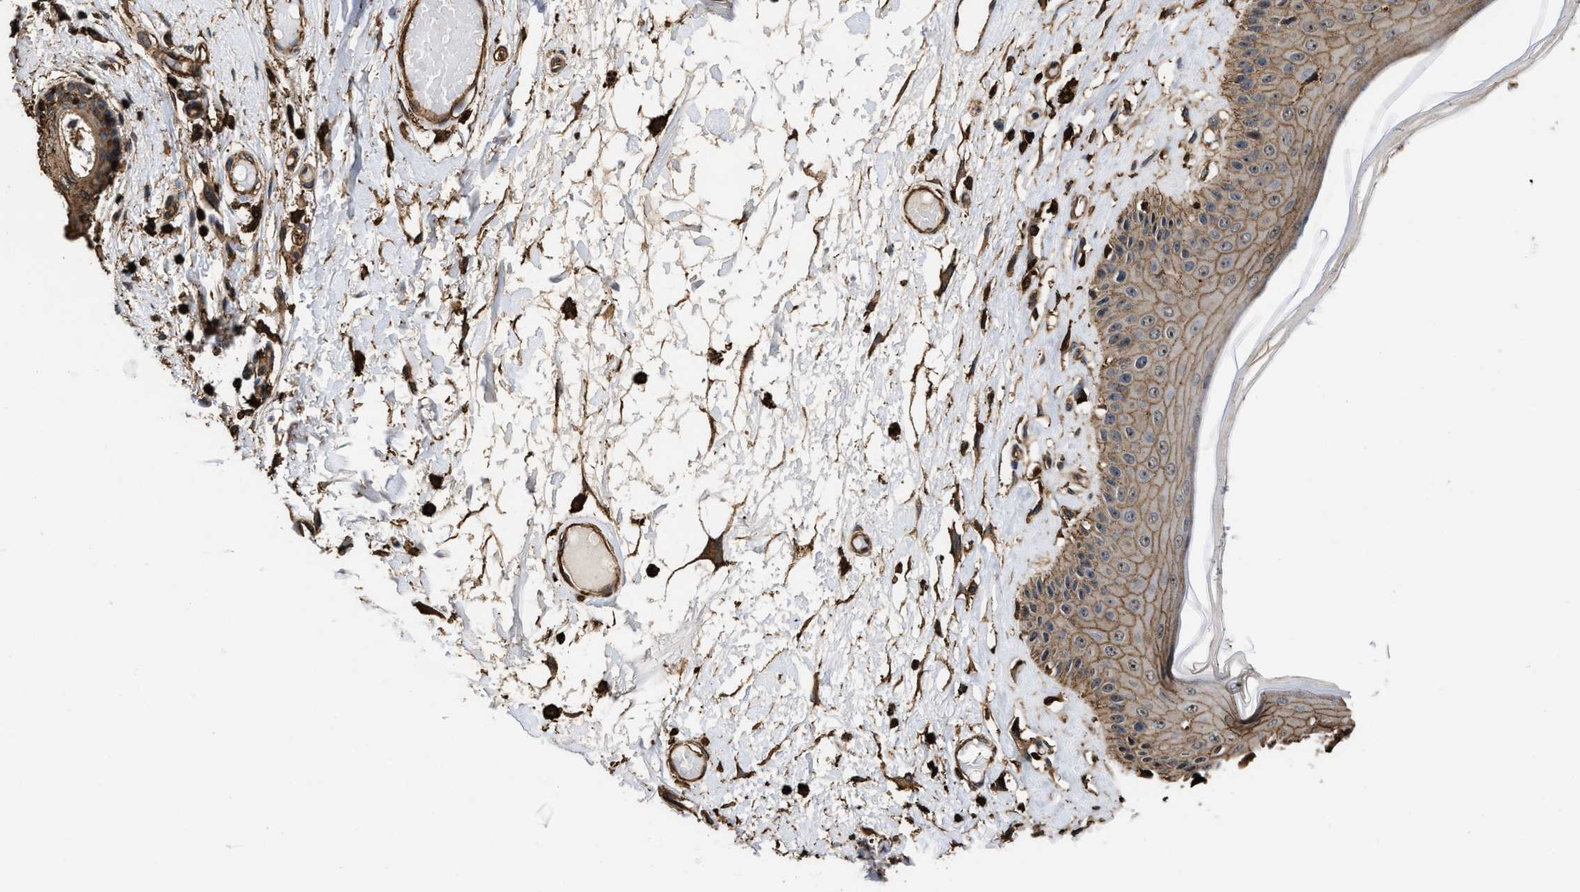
{"staining": {"intensity": "weak", "quantity": ">75%", "location": "cytoplasmic/membranous"}, "tissue": "skin", "cell_type": "Epidermal cells", "image_type": "normal", "snomed": [{"axis": "morphology", "description": "Normal tissue, NOS"}, {"axis": "topography", "description": "Vulva"}], "caption": "Unremarkable skin demonstrates weak cytoplasmic/membranous positivity in about >75% of epidermal cells, visualized by immunohistochemistry.", "gene": "KBTBD2", "patient": {"sex": "female", "age": 73}}